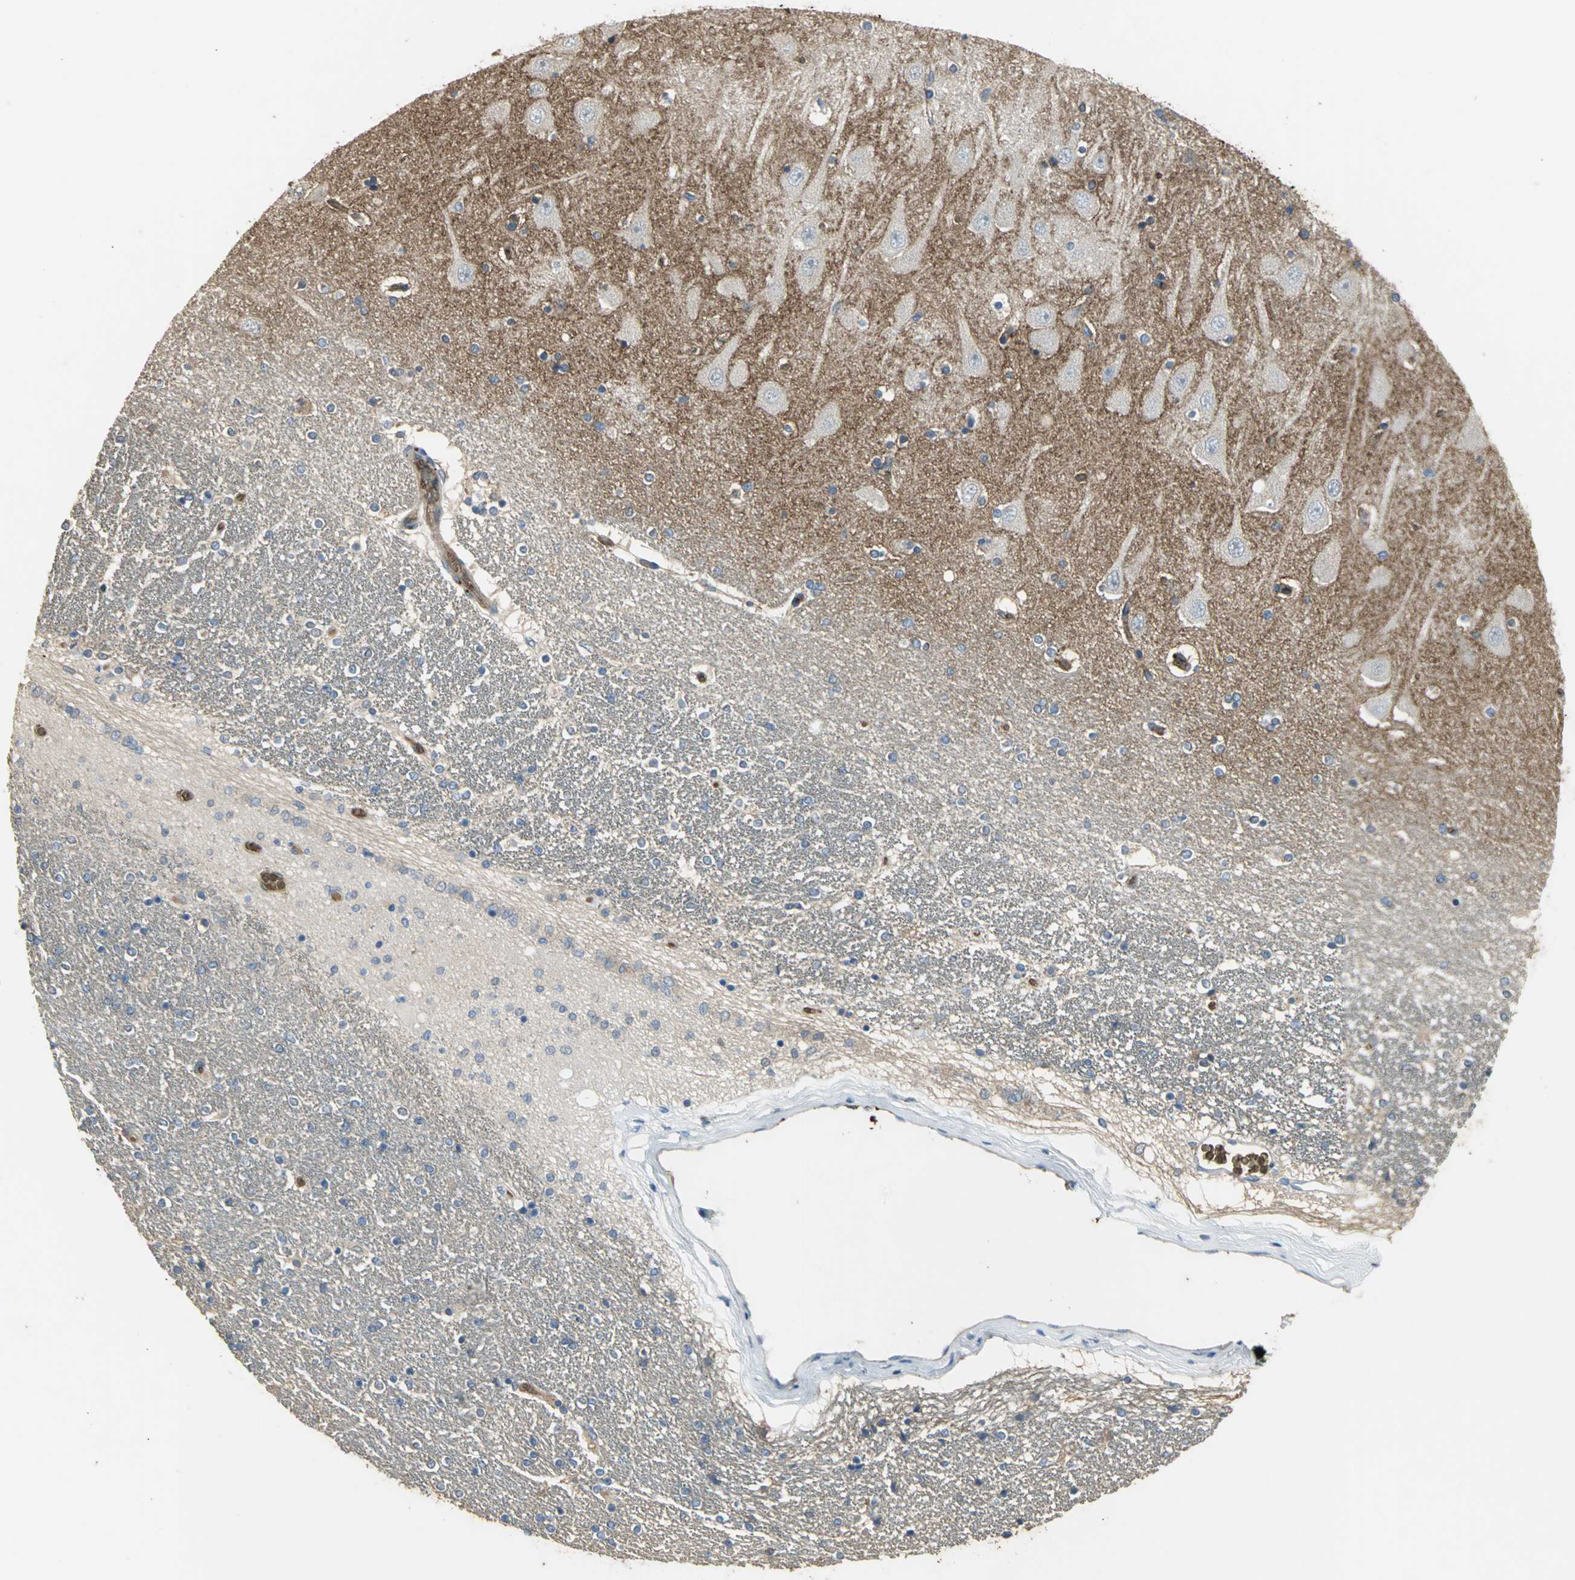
{"staining": {"intensity": "negative", "quantity": "none", "location": "none"}, "tissue": "hippocampus", "cell_type": "Glial cells", "image_type": "normal", "snomed": [{"axis": "morphology", "description": "Normal tissue, NOS"}, {"axis": "topography", "description": "Hippocampus"}], "caption": "High magnification brightfield microscopy of unremarkable hippocampus stained with DAB (3,3'-diaminobenzidine) (brown) and counterstained with hematoxylin (blue): glial cells show no significant staining.", "gene": "TREM1", "patient": {"sex": "female", "age": 54}}